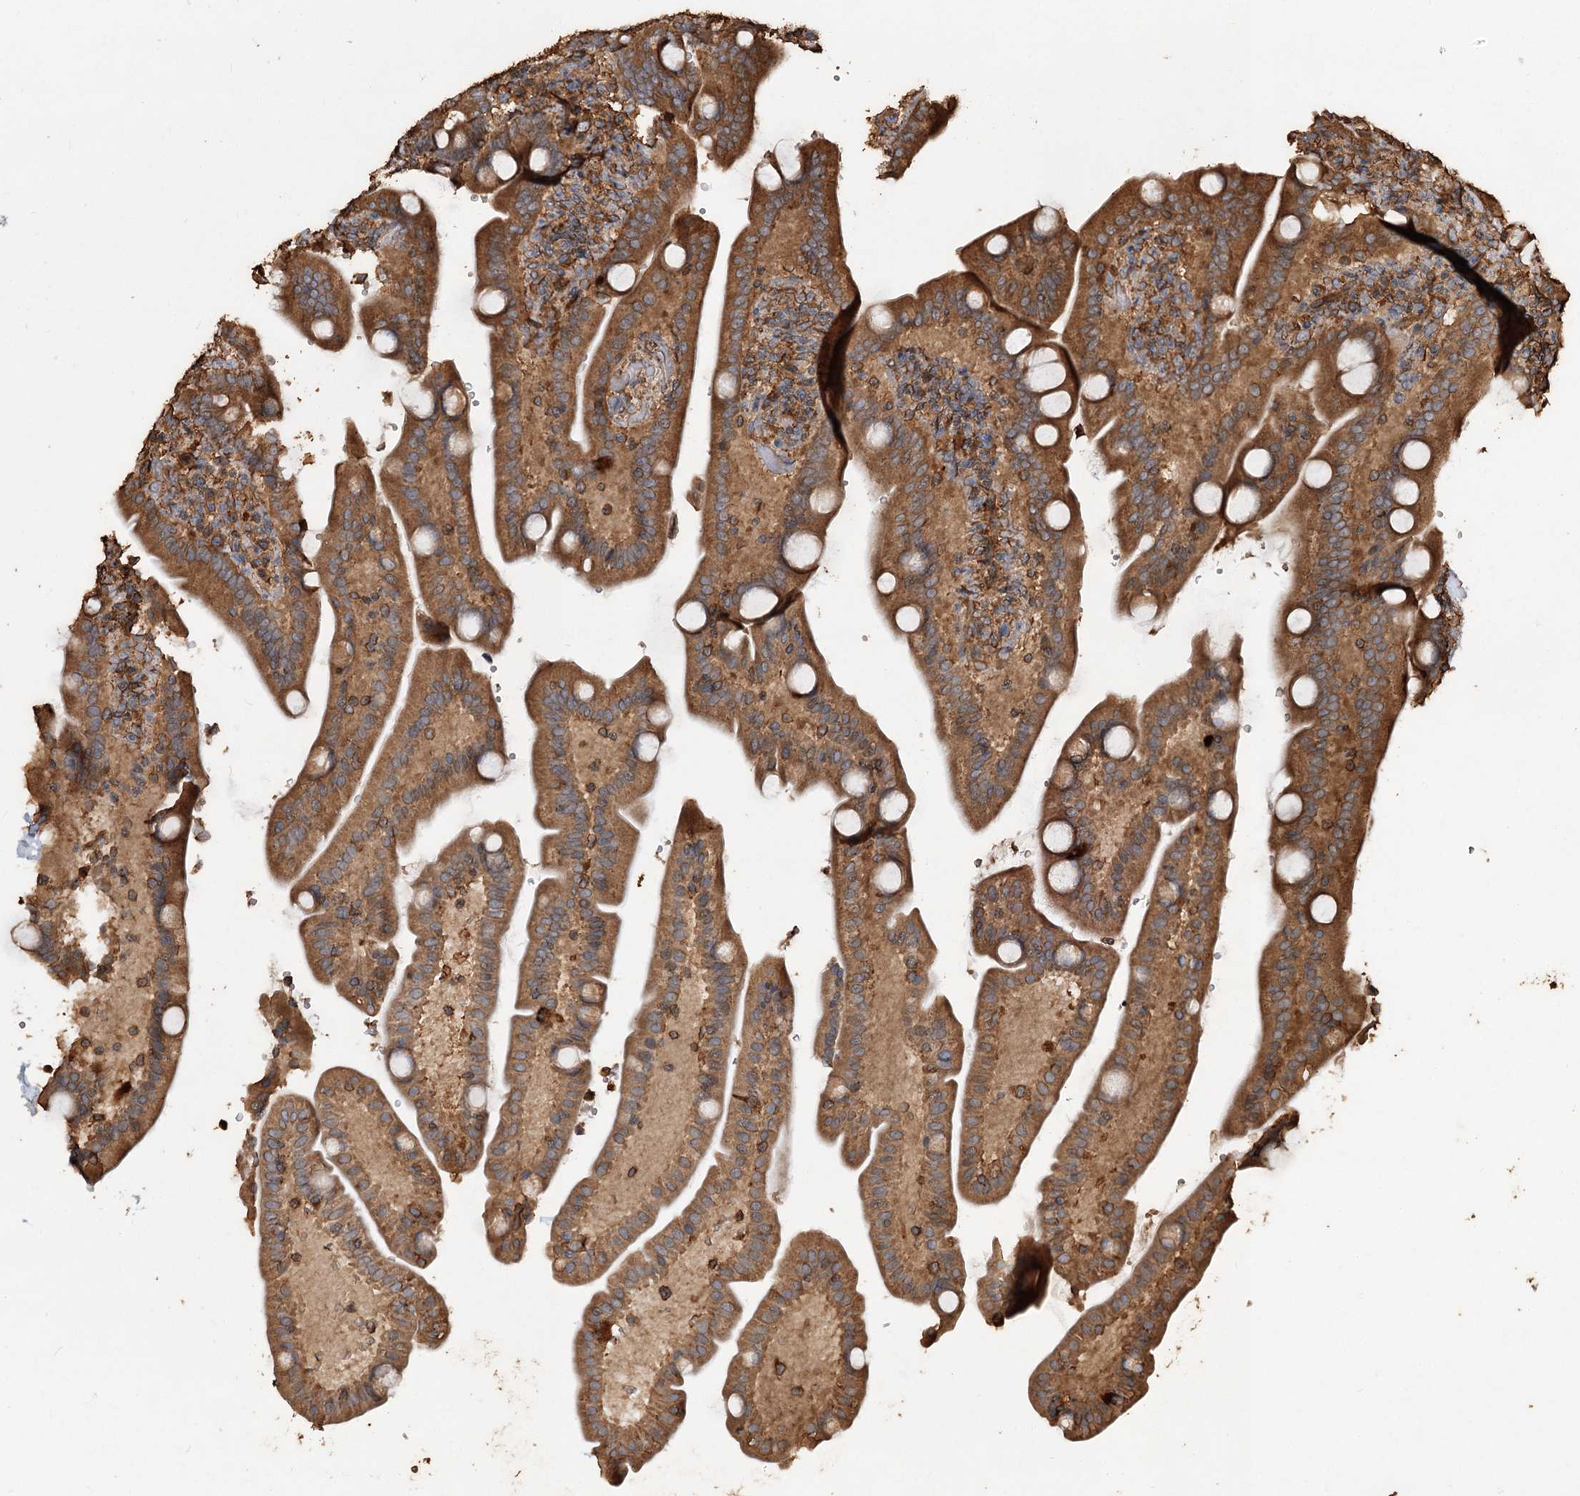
{"staining": {"intensity": "moderate", "quantity": ">75%", "location": "cytoplasmic/membranous"}, "tissue": "duodenum", "cell_type": "Glandular cells", "image_type": "normal", "snomed": [{"axis": "morphology", "description": "Normal tissue, NOS"}, {"axis": "topography", "description": "Duodenum"}], "caption": "Moderate cytoplasmic/membranous expression for a protein is identified in approximately >75% of glandular cells of unremarkable duodenum using immunohistochemistry.", "gene": "PIK3C2A", "patient": {"sex": "male", "age": 54}}